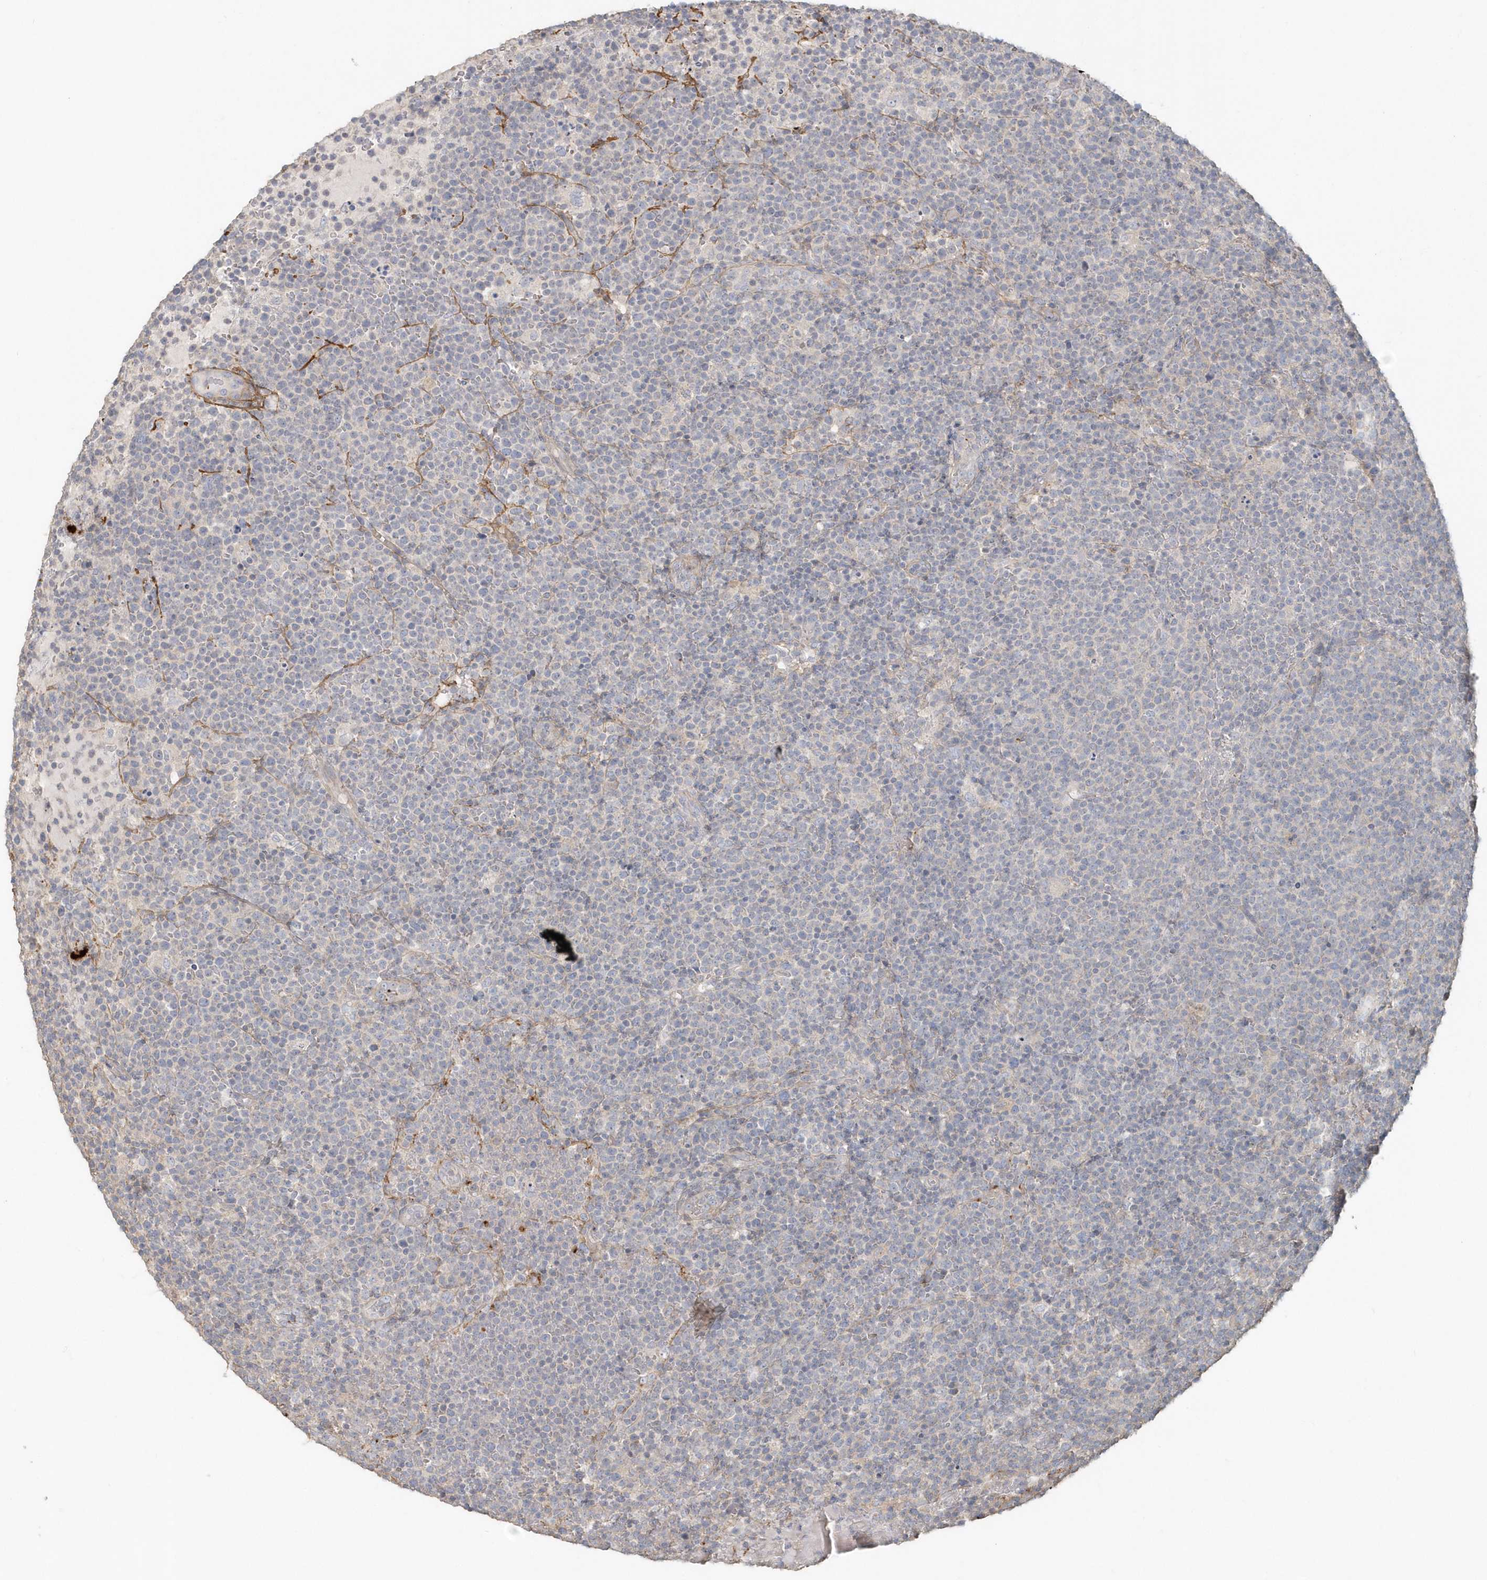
{"staining": {"intensity": "negative", "quantity": "none", "location": "none"}, "tissue": "lymphoma", "cell_type": "Tumor cells", "image_type": "cancer", "snomed": [{"axis": "morphology", "description": "Malignant lymphoma, non-Hodgkin's type, High grade"}, {"axis": "topography", "description": "Lymph node"}], "caption": "Malignant lymphoma, non-Hodgkin's type (high-grade) was stained to show a protein in brown. There is no significant staining in tumor cells.", "gene": "MMRN1", "patient": {"sex": "male", "age": 61}}